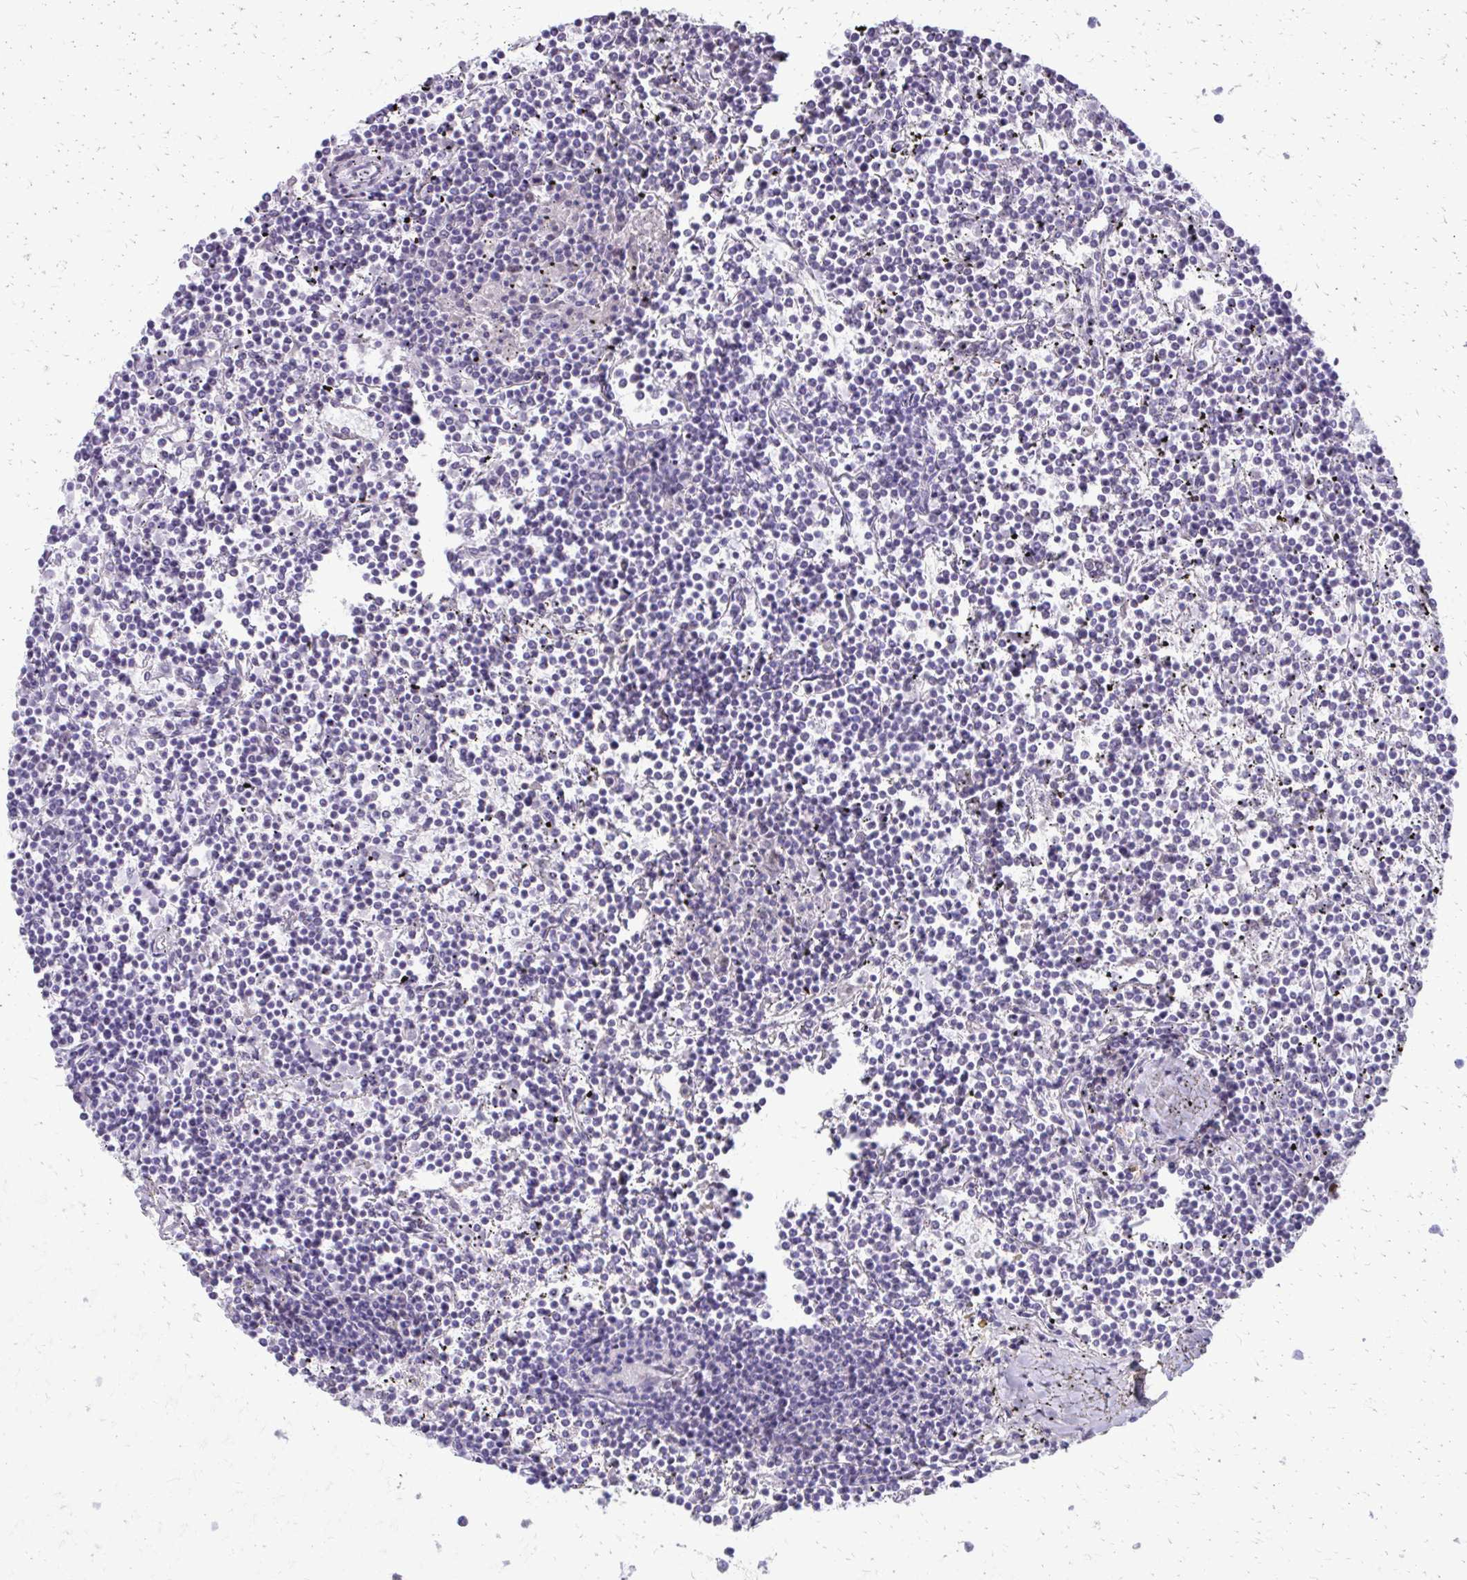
{"staining": {"intensity": "negative", "quantity": "none", "location": "none"}, "tissue": "lymphoma", "cell_type": "Tumor cells", "image_type": "cancer", "snomed": [{"axis": "morphology", "description": "Malignant lymphoma, non-Hodgkin's type, Low grade"}, {"axis": "topography", "description": "Spleen"}], "caption": "Malignant lymphoma, non-Hodgkin's type (low-grade) was stained to show a protein in brown. There is no significant positivity in tumor cells.", "gene": "SS18", "patient": {"sex": "female", "age": 19}}